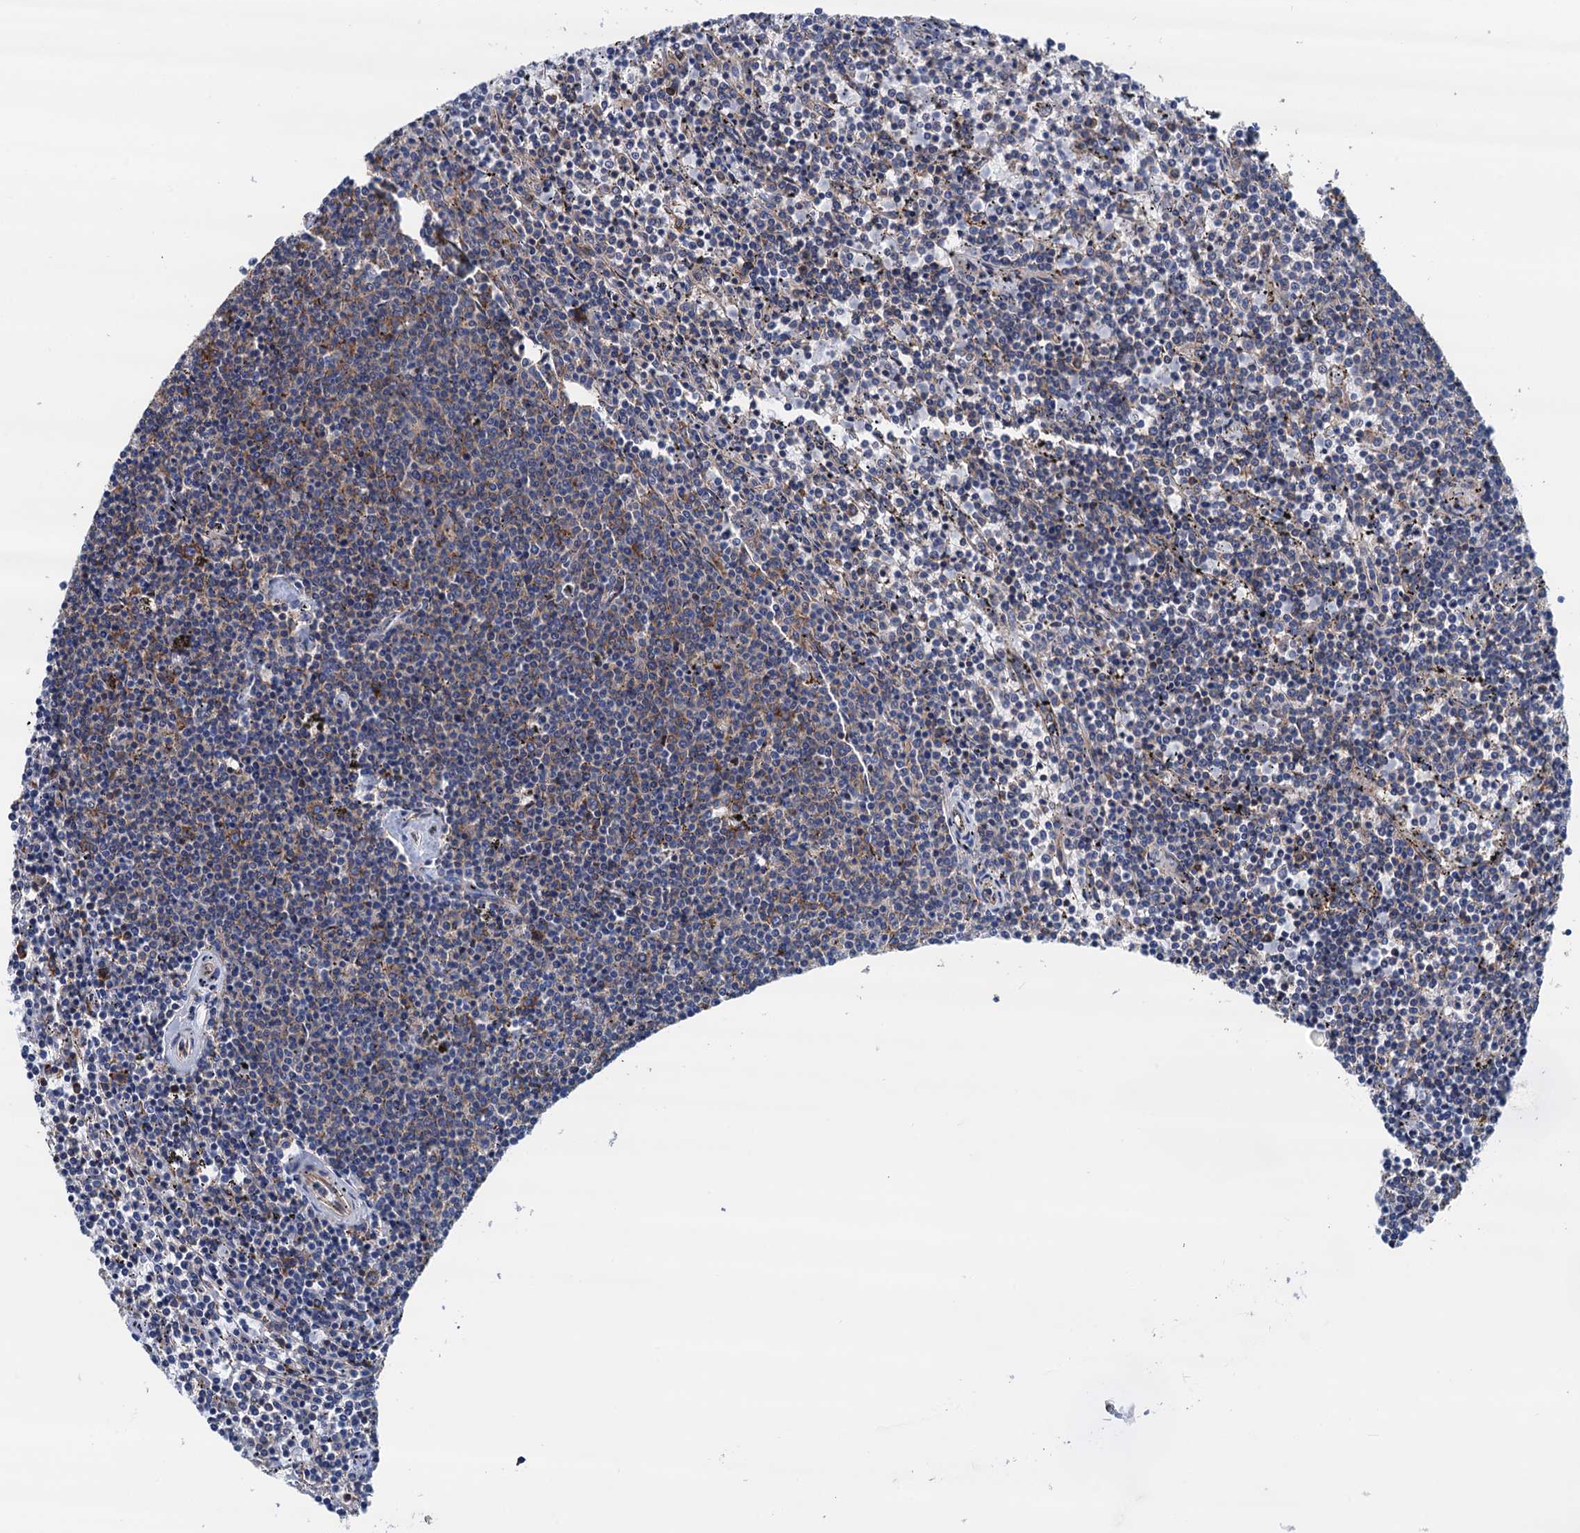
{"staining": {"intensity": "negative", "quantity": "none", "location": "none"}, "tissue": "lymphoma", "cell_type": "Tumor cells", "image_type": "cancer", "snomed": [{"axis": "morphology", "description": "Malignant lymphoma, non-Hodgkin's type, Low grade"}, {"axis": "topography", "description": "Spleen"}], "caption": "Micrograph shows no significant protein positivity in tumor cells of lymphoma.", "gene": "SLC12A7", "patient": {"sex": "female", "age": 50}}